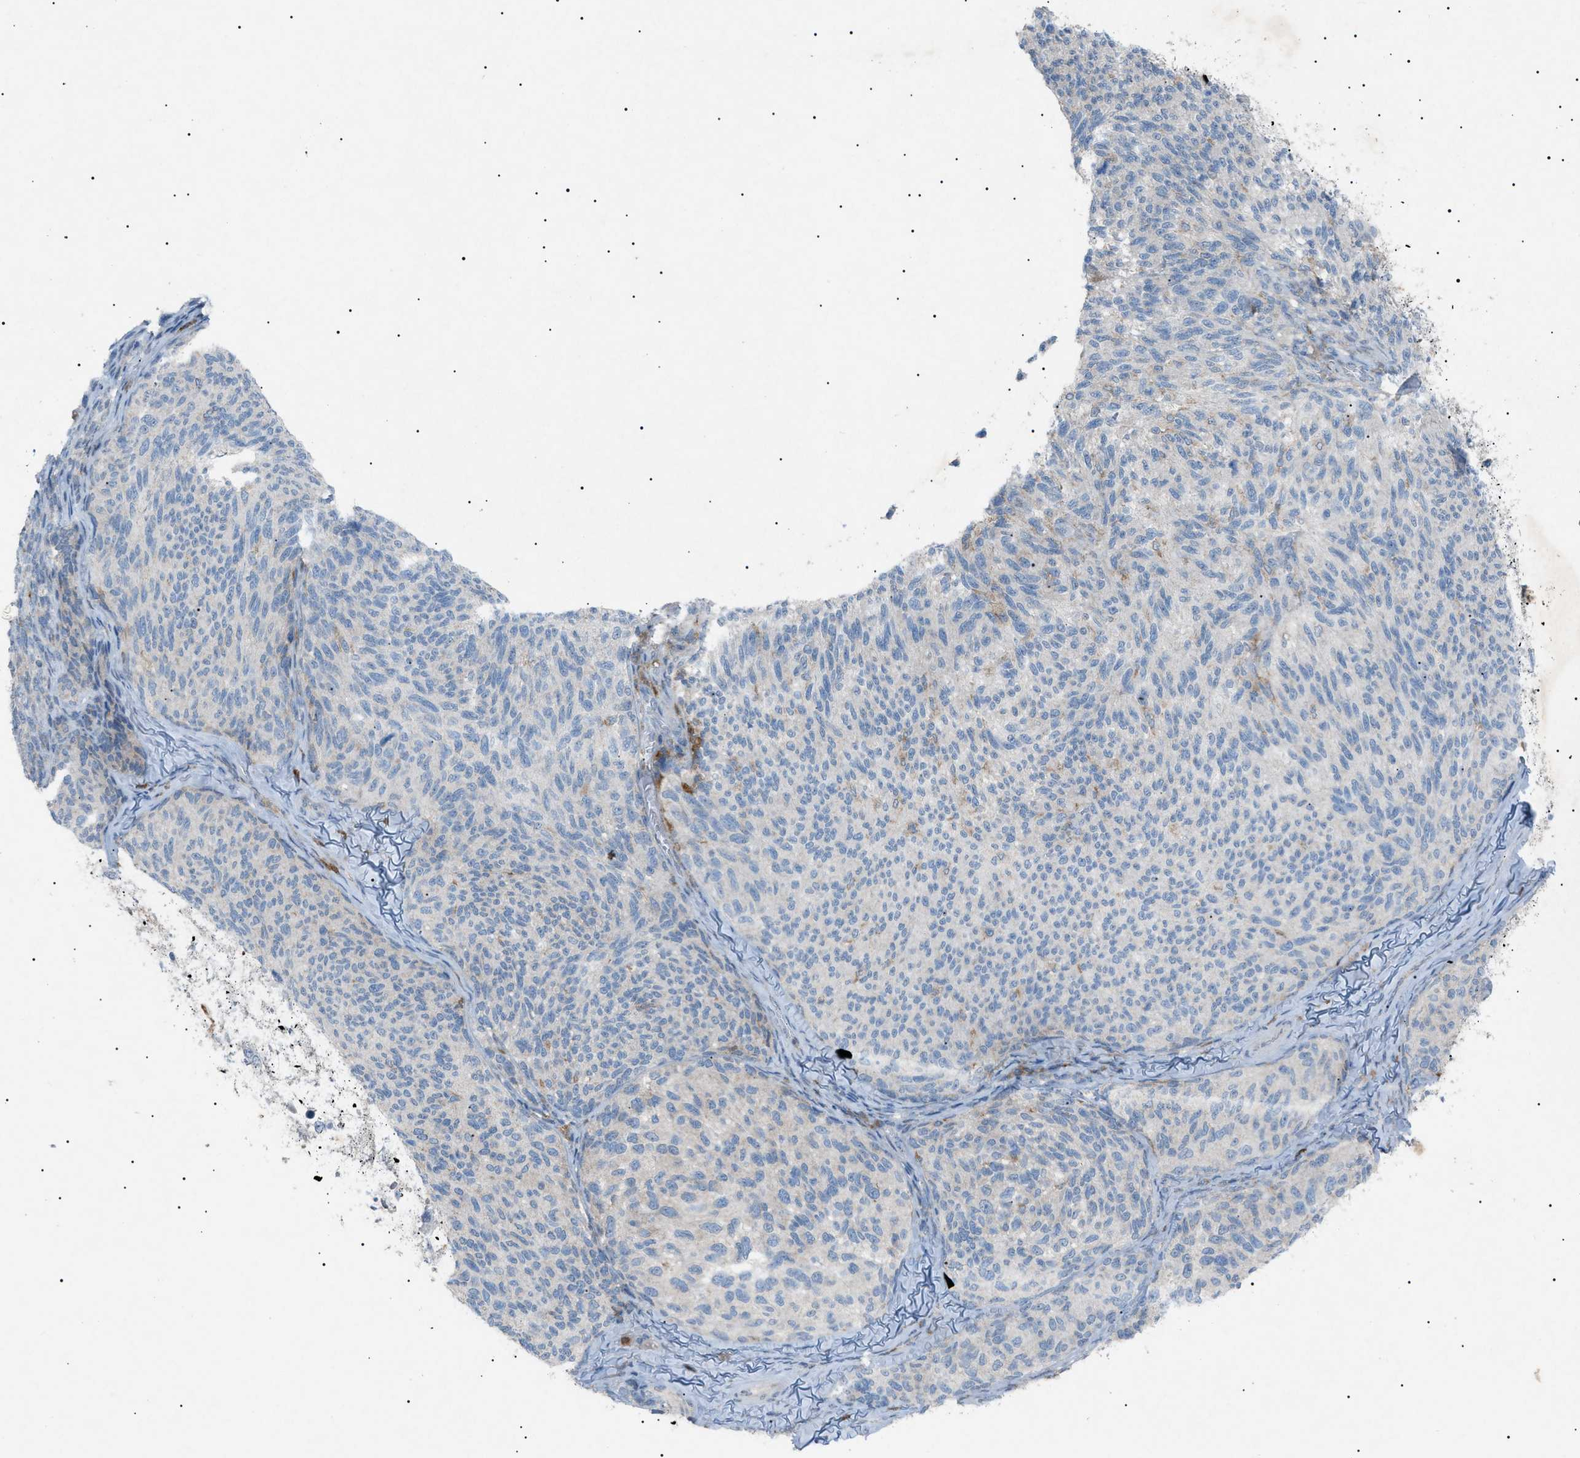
{"staining": {"intensity": "weak", "quantity": "<25%", "location": "cytoplasmic/membranous"}, "tissue": "melanoma", "cell_type": "Tumor cells", "image_type": "cancer", "snomed": [{"axis": "morphology", "description": "Malignant melanoma, NOS"}, {"axis": "topography", "description": "Skin"}], "caption": "This micrograph is of melanoma stained with immunohistochemistry to label a protein in brown with the nuclei are counter-stained blue. There is no positivity in tumor cells.", "gene": "BTK", "patient": {"sex": "female", "age": 73}}